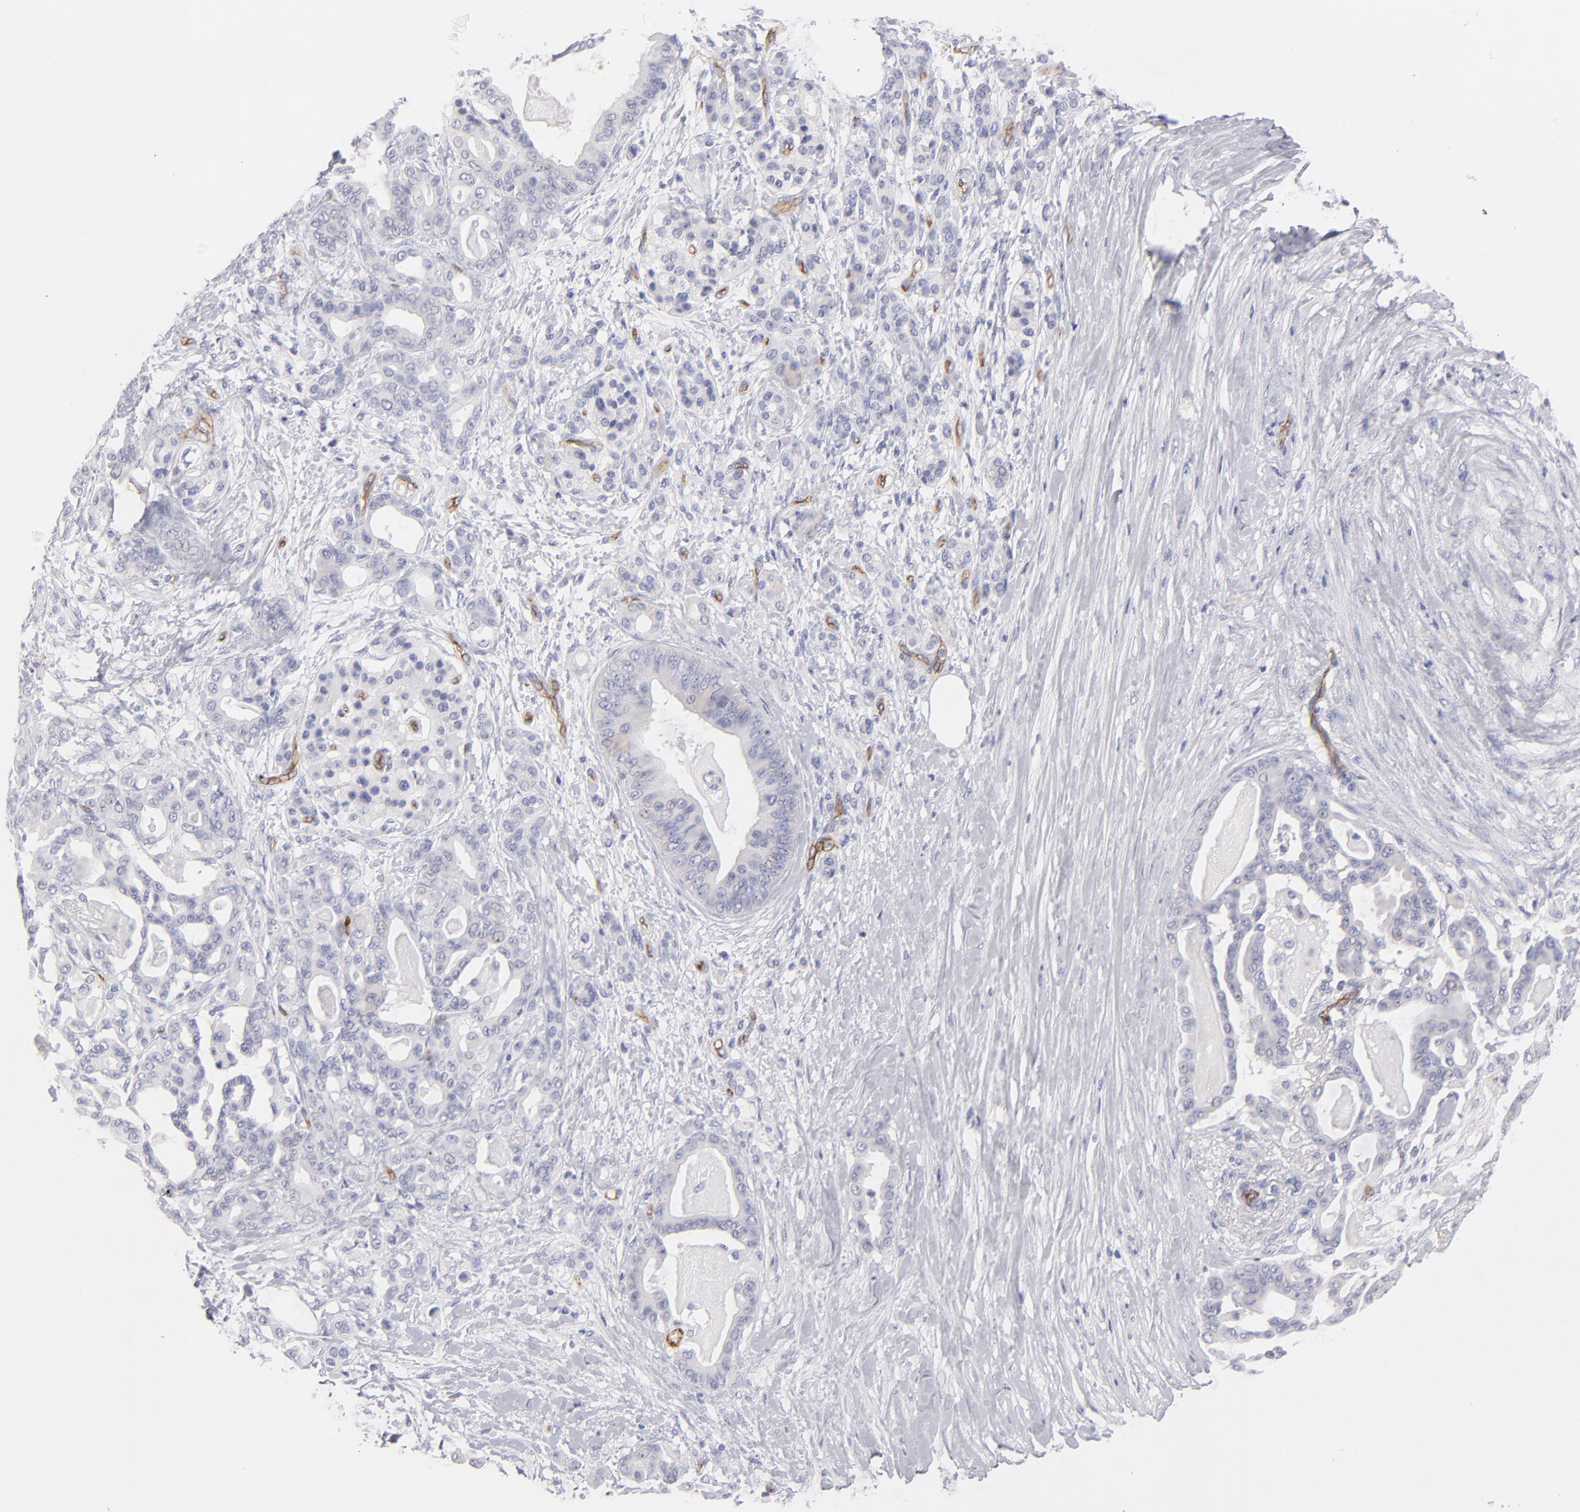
{"staining": {"intensity": "negative", "quantity": "none", "location": "none"}, "tissue": "pancreatic cancer", "cell_type": "Tumor cells", "image_type": "cancer", "snomed": [{"axis": "morphology", "description": "Adenocarcinoma, NOS"}, {"axis": "topography", "description": "Pancreas"}], "caption": "The histopathology image shows no staining of tumor cells in pancreatic cancer (adenocarcinoma).", "gene": "PLVAP", "patient": {"sex": "male", "age": 63}}